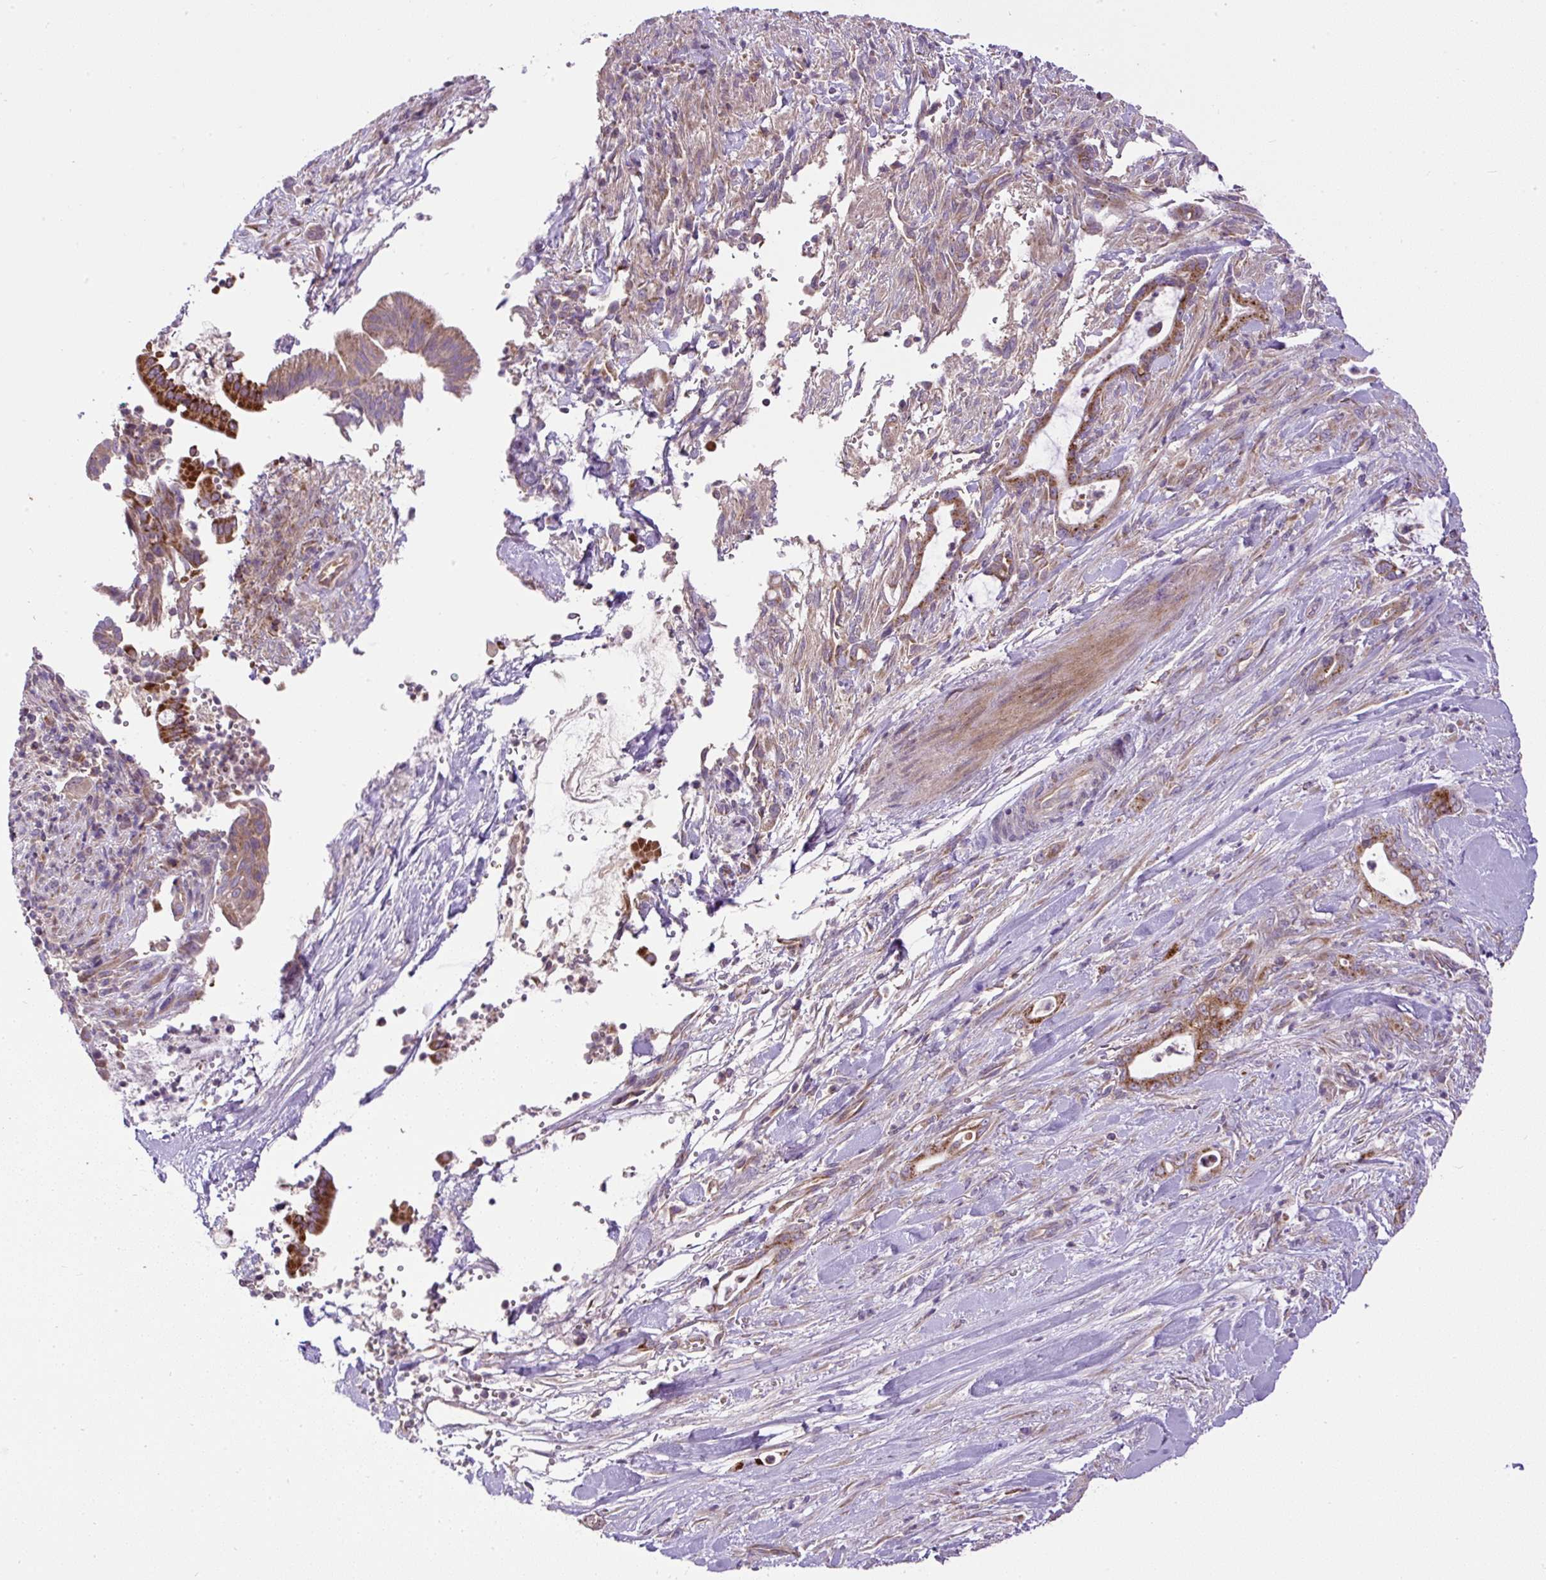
{"staining": {"intensity": "moderate", "quantity": ">75%", "location": "cytoplasmic/membranous"}, "tissue": "pancreatic cancer", "cell_type": "Tumor cells", "image_type": "cancer", "snomed": [{"axis": "morphology", "description": "Normal tissue, NOS"}, {"axis": "morphology", "description": "Adenocarcinoma, NOS"}, {"axis": "topography", "description": "Pancreas"}], "caption": "IHC histopathology image of neoplastic tissue: human pancreatic cancer (adenocarcinoma) stained using immunohistochemistry shows medium levels of moderate protein expression localized specifically in the cytoplasmic/membranous of tumor cells, appearing as a cytoplasmic/membranous brown color.", "gene": "ZNF547", "patient": {"sex": "female", "age": 55}}